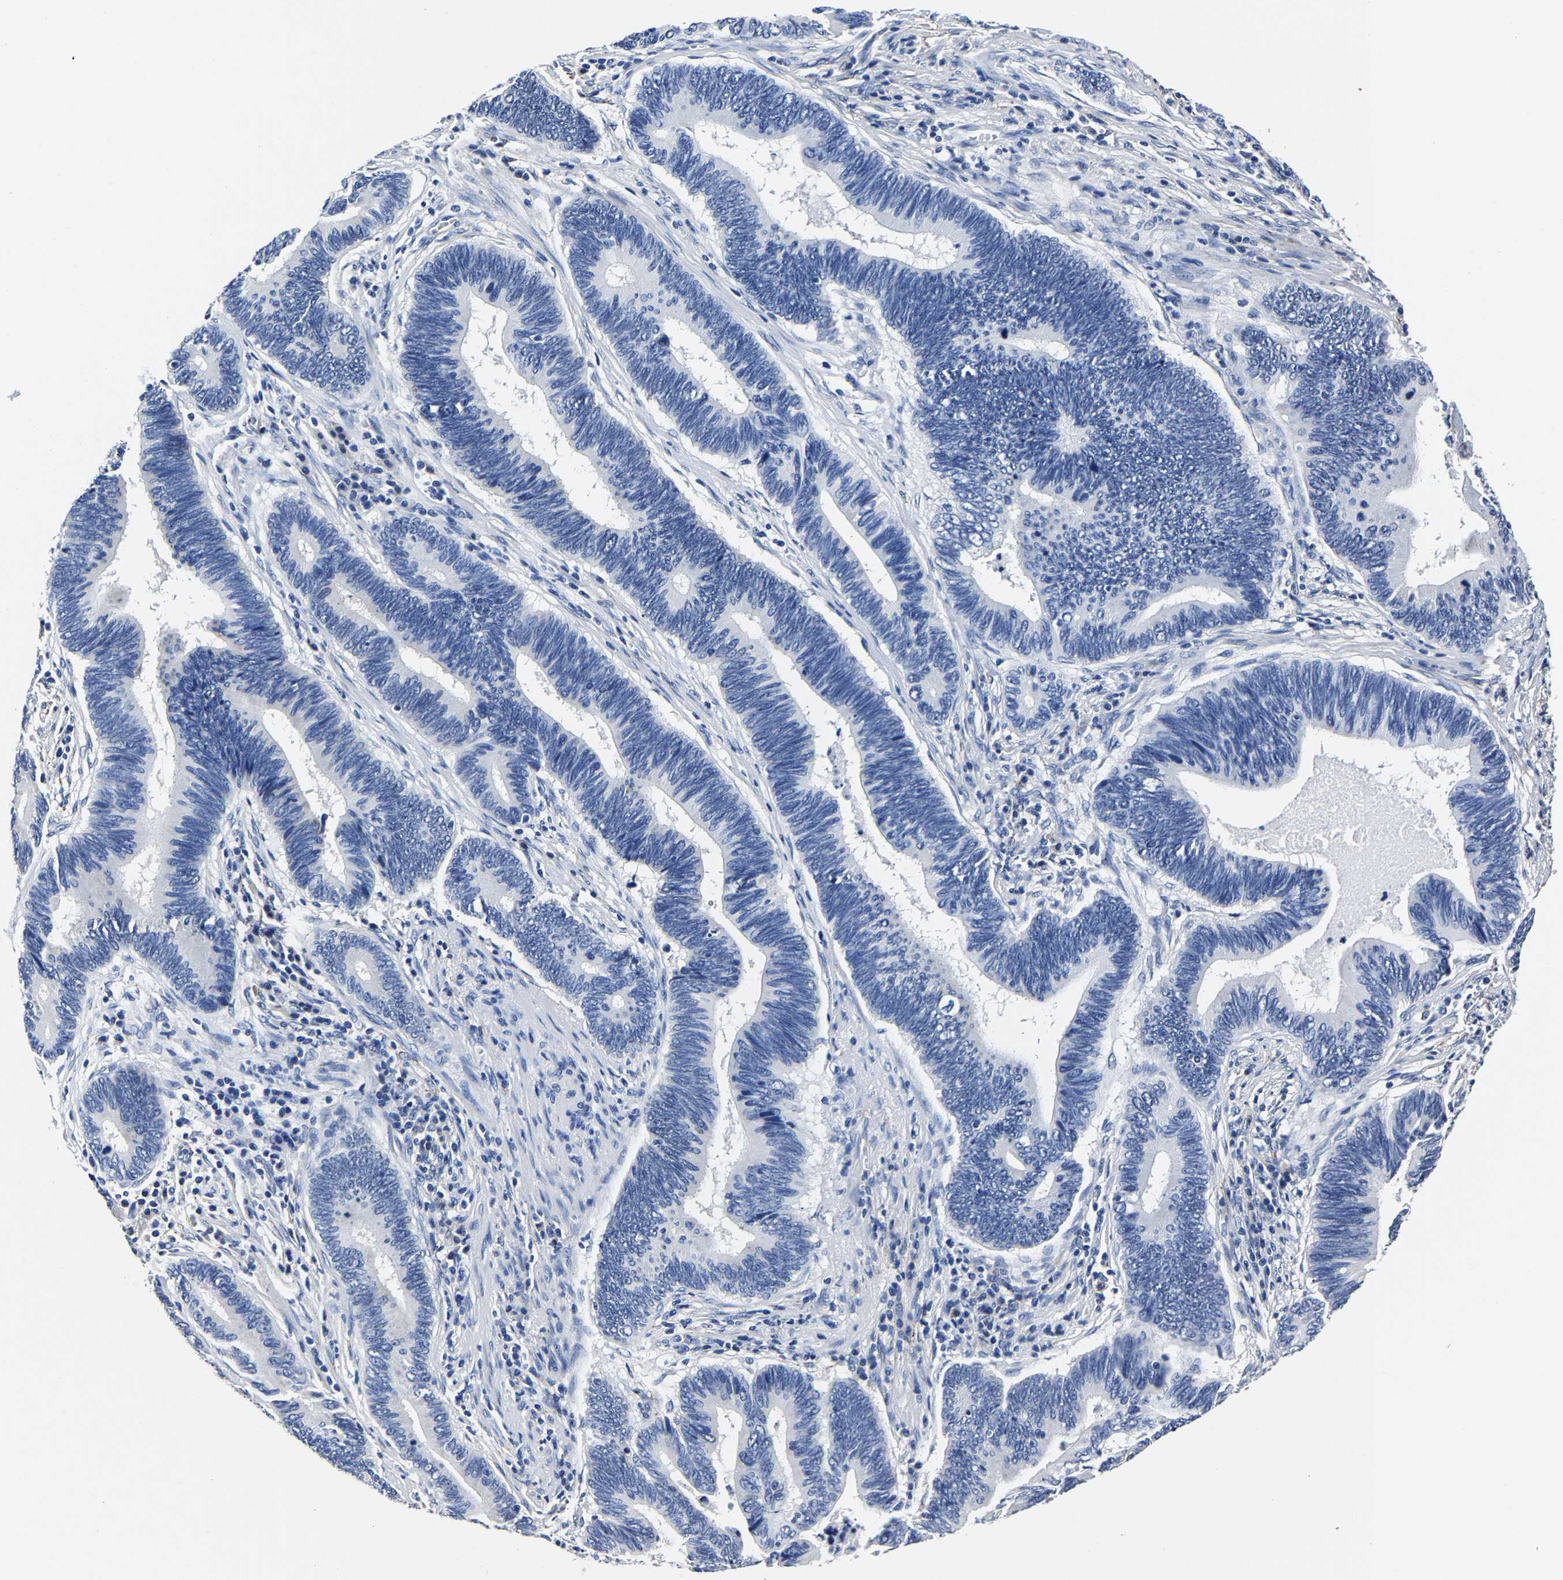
{"staining": {"intensity": "negative", "quantity": "none", "location": "none"}, "tissue": "pancreatic cancer", "cell_type": "Tumor cells", "image_type": "cancer", "snomed": [{"axis": "morphology", "description": "Adenocarcinoma, NOS"}, {"axis": "topography", "description": "Pancreas"}], "caption": "This photomicrograph is of pancreatic adenocarcinoma stained with immunohistochemistry to label a protein in brown with the nuclei are counter-stained blue. There is no positivity in tumor cells.", "gene": "PSPH", "patient": {"sex": "female", "age": 70}}